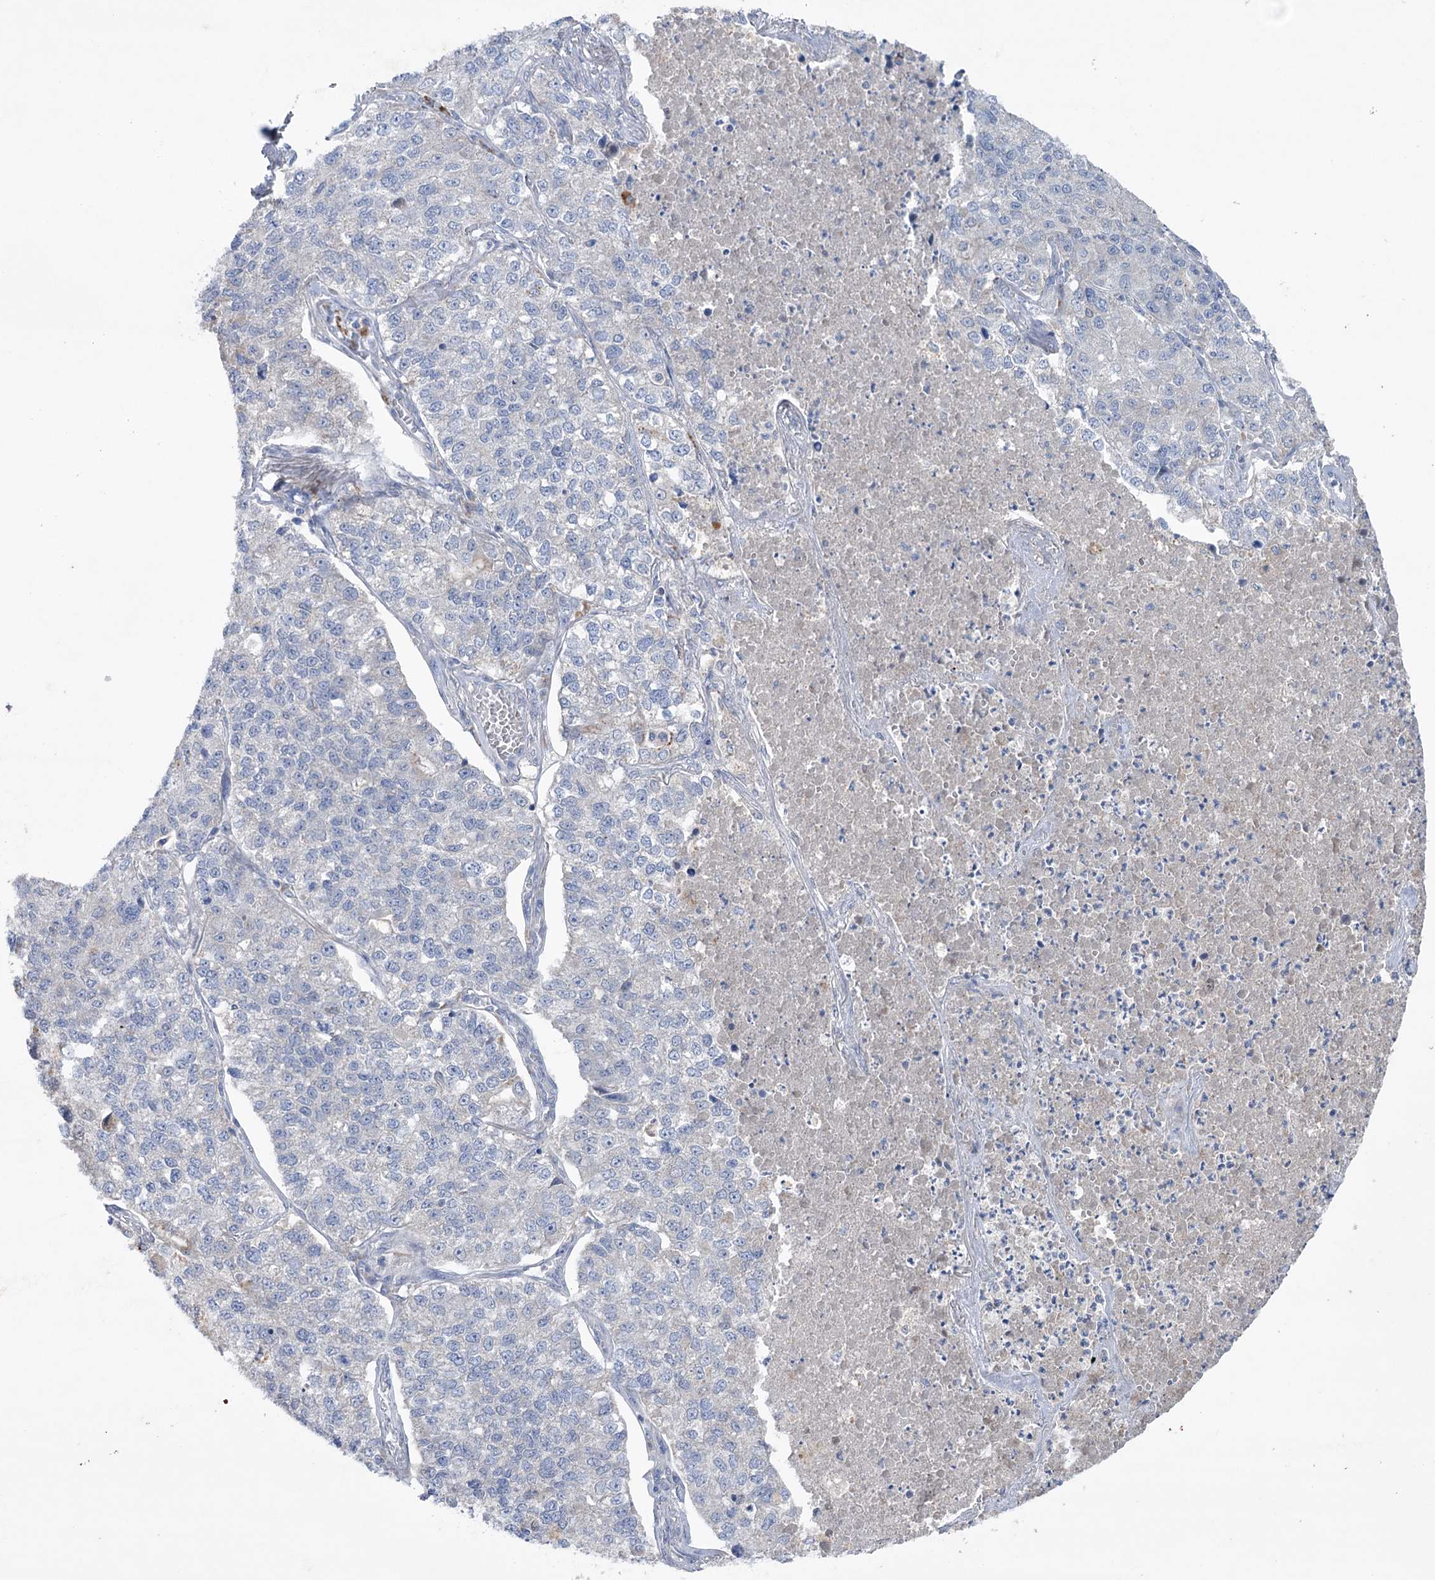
{"staining": {"intensity": "negative", "quantity": "none", "location": "none"}, "tissue": "lung cancer", "cell_type": "Tumor cells", "image_type": "cancer", "snomed": [{"axis": "morphology", "description": "Adenocarcinoma, NOS"}, {"axis": "topography", "description": "Lung"}], "caption": "A micrograph of lung adenocarcinoma stained for a protein displays no brown staining in tumor cells. (DAB (3,3'-diaminobenzidine) IHC visualized using brightfield microscopy, high magnification).", "gene": "MTCH2", "patient": {"sex": "male", "age": 49}}